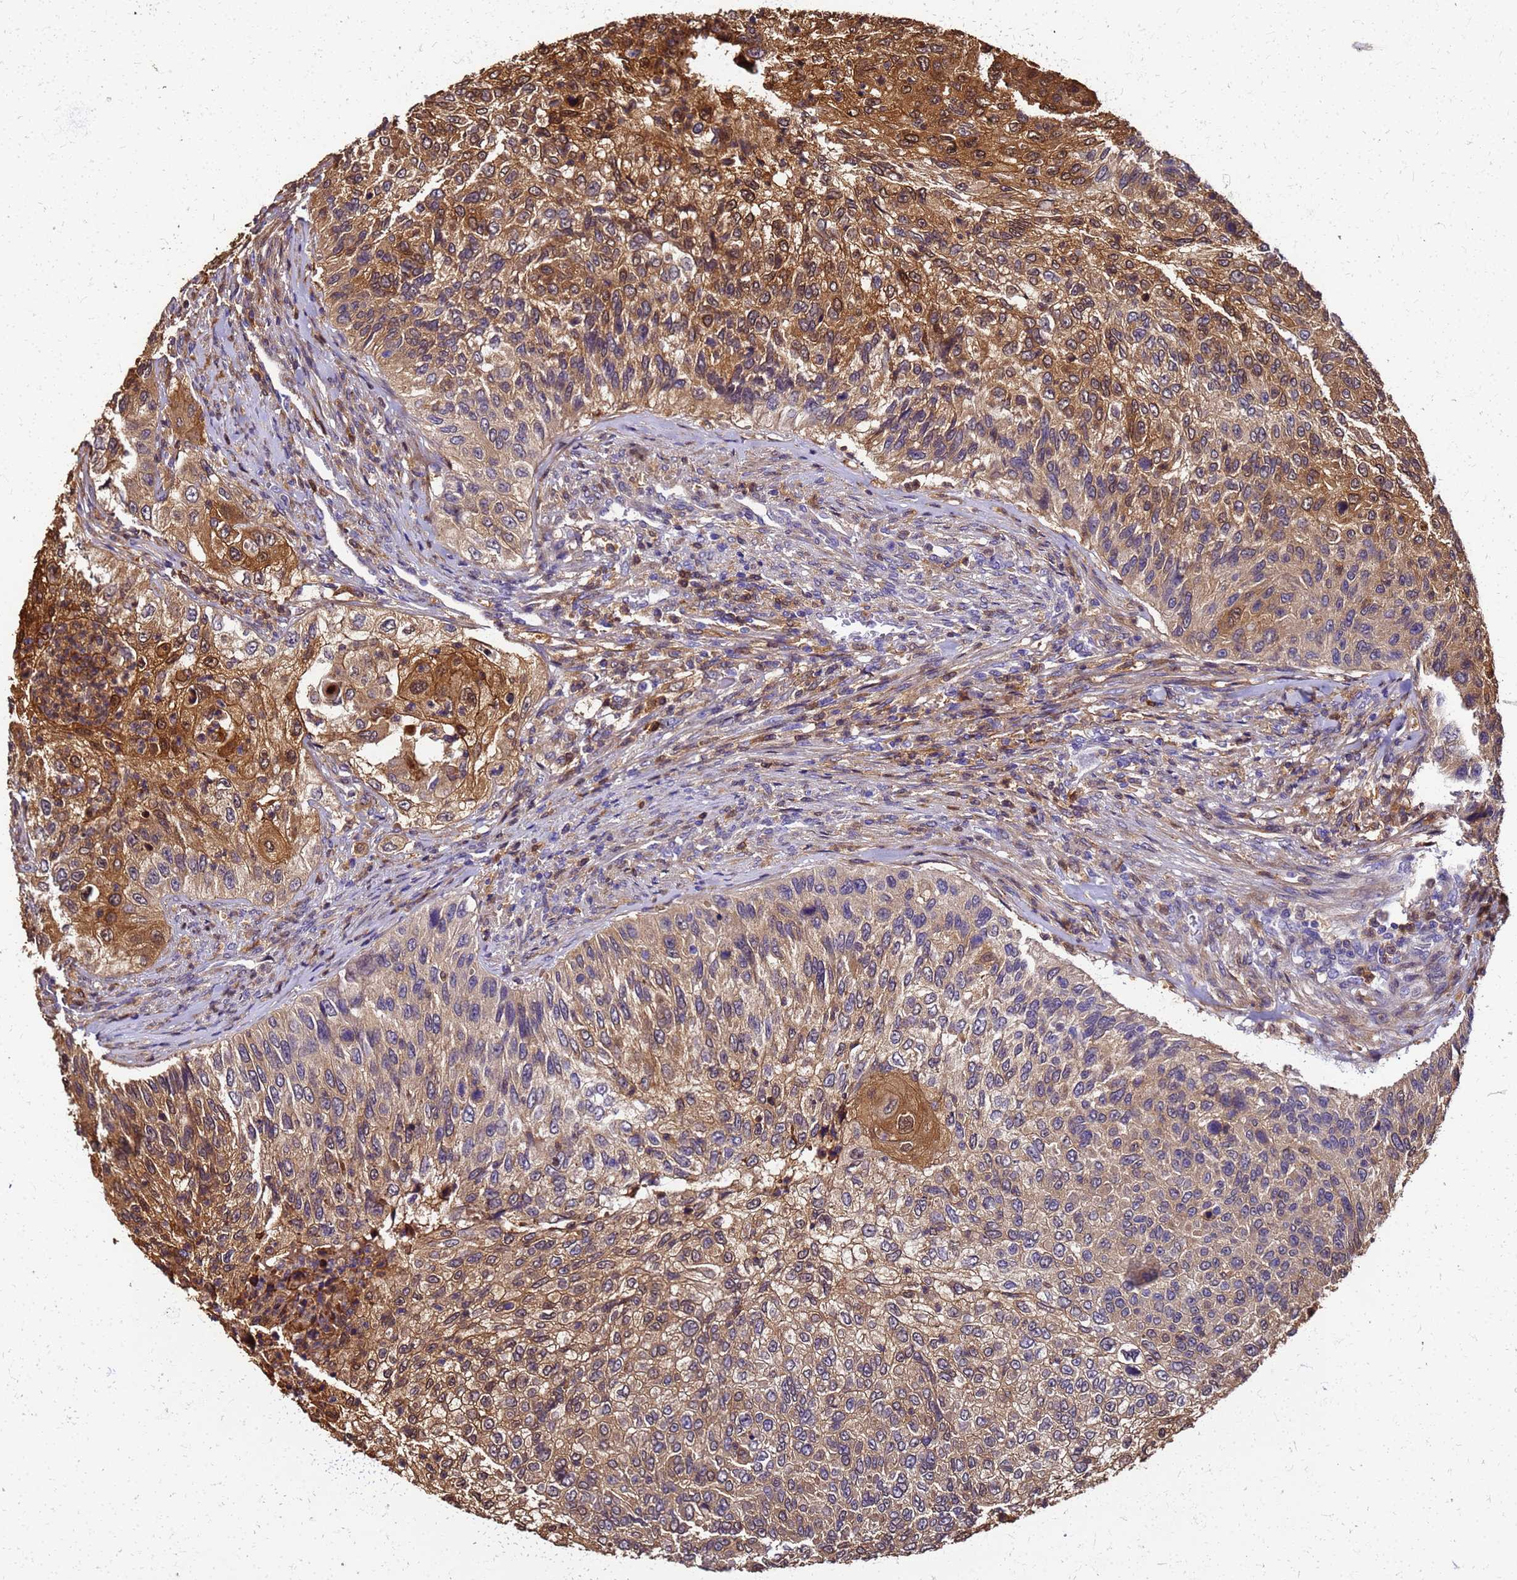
{"staining": {"intensity": "strong", "quantity": "25%-75%", "location": "cytoplasmic/membranous,nuclear"}, "tissue": "urothelial cancer", "cell_type": "Tumor cells", "image_type": "cancer", "snomed": [{"axis": "morphology", "description": "Urothelial carcinoma, High grade"}, {"axis": "topography", "description": "Urinary bladder"}], "caption": "This is a histology image of immunohistochemistry (IHC) staining of high-grade urothelial carcinoma, which shows strong staining in the cytoplasmic/membranous and nuclear of tumor cells.", "gene": "S100A11", "patient": {"sex": "female", "age": 60}}